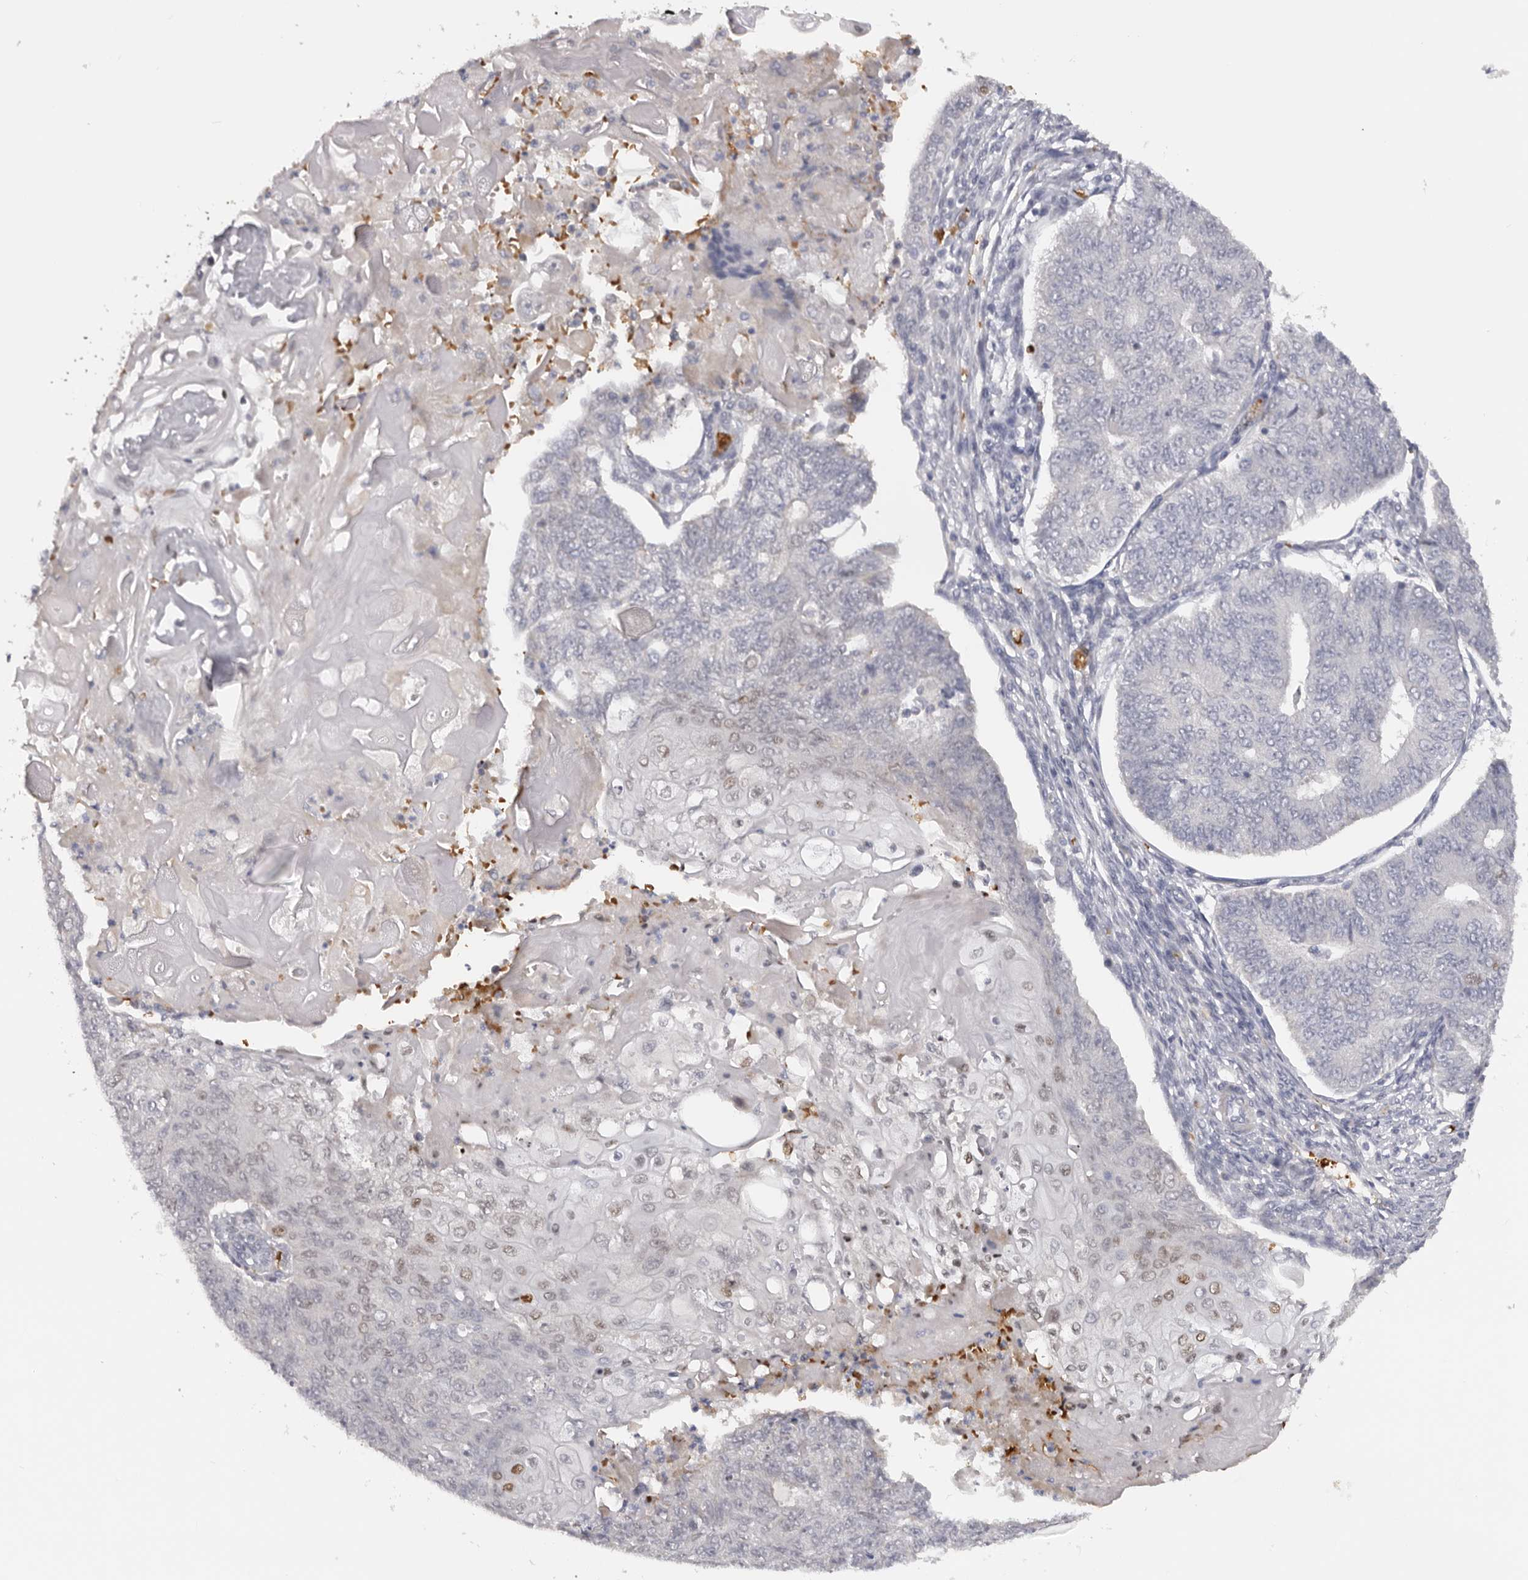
{"staining": {"intensity": "negative", "quantity": "none", "location": "none"}, "tissue": "endometrial cancer", "cell_type": "Tumor cells", "image_type": "cancer", "snomed": [{"axis": "morphology", "description": "Adenocarcinoma, NOS"}, {"axis": "topography", "description": "Endometrium"}], "caption": "The immunohistochemistry (IHC) micrograph has no significant positivity in tumor cells of endometrial adenocarcinoma tissue.", "gene": "TNR", "patient": {"sex": "female", "age": 32}}